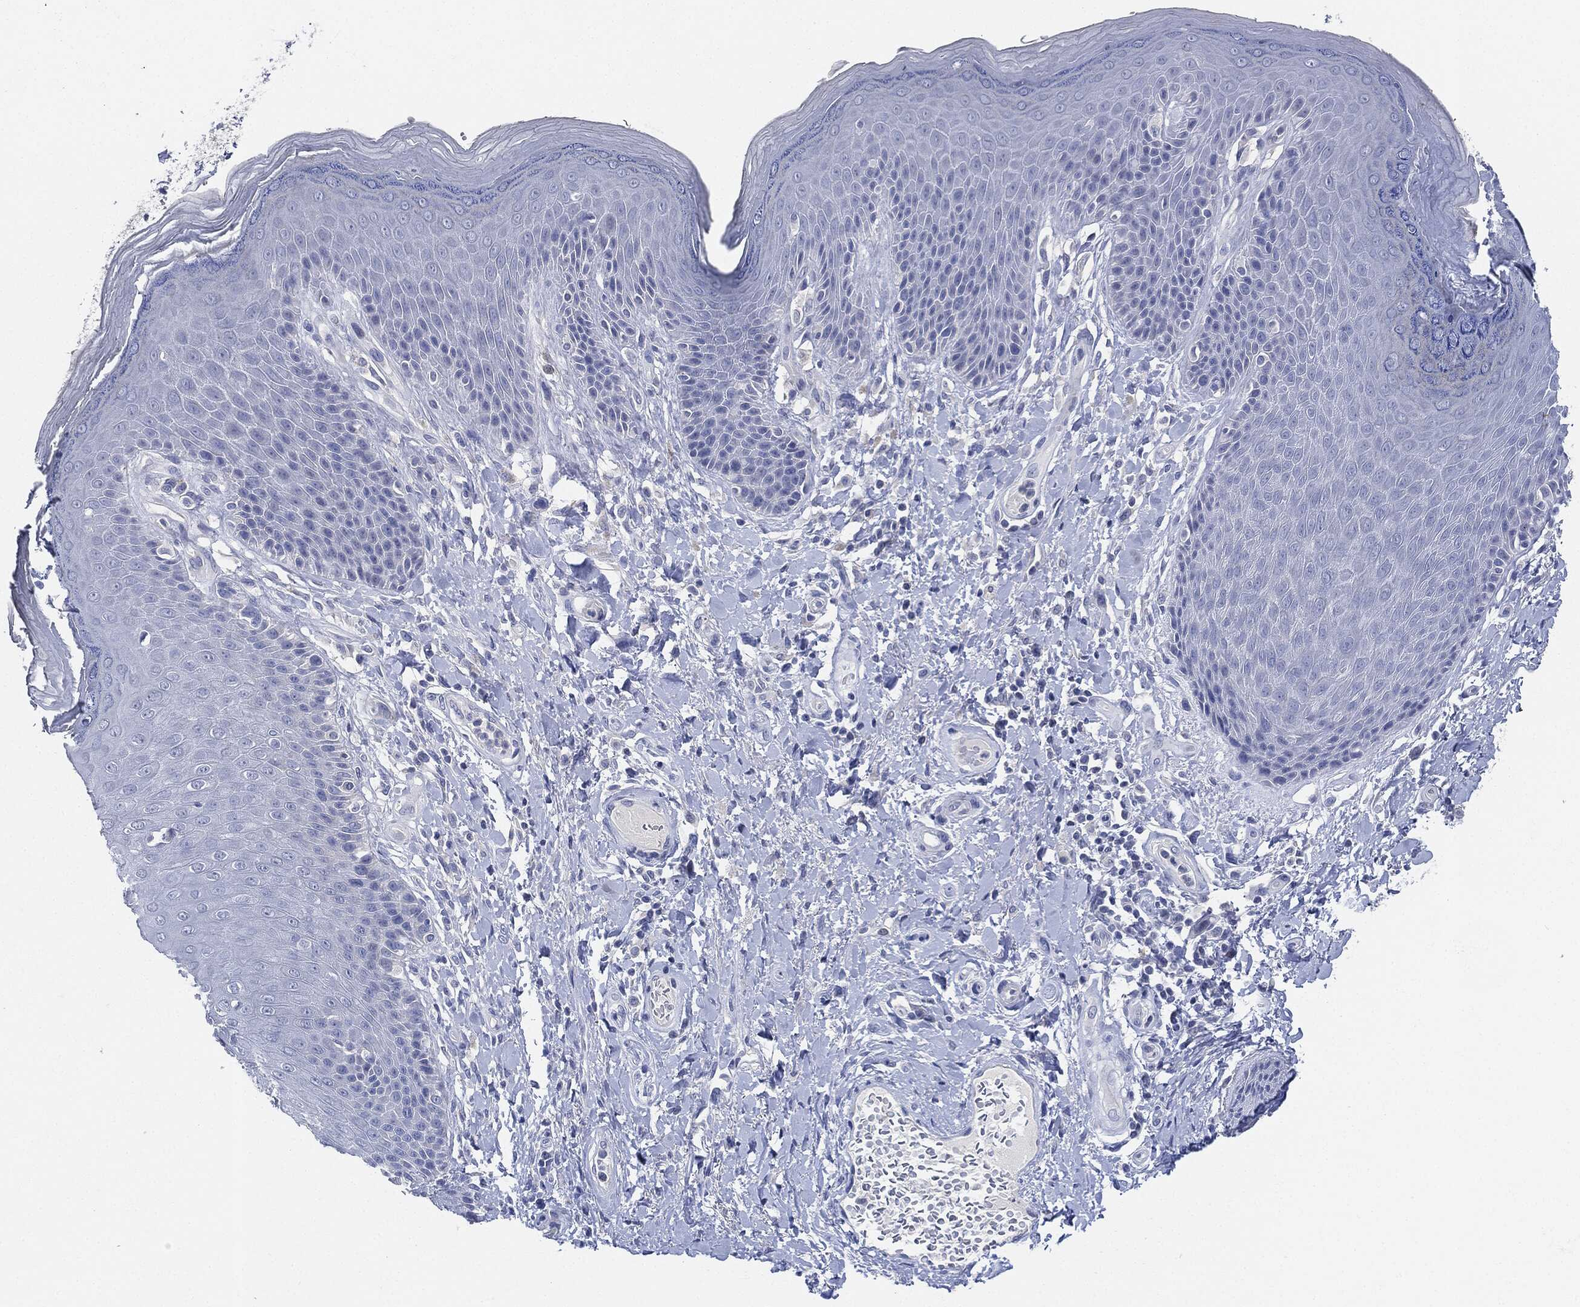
{"staining": {"intensity": "negative", "quantity": "none", "location": "none"}, "tissue": "skin", "cell_type": "Epidermal cells", "image_type": "normal", "snomed": [{"axis": "morphology", "description": "Normal tissue, NOS"}, {"axis": "topography", "description": "Anal"}, {"axis": "topography", "description": "Peripheral nerve tissue"}], "caption": "This image is of benign skin stained with IHC to label a protein in brown with the nuclei are counter-stained blue. There is no positivity in epidermal cells.", "gene": "AFP", "patient": {"sex": "male", "age": 51}}